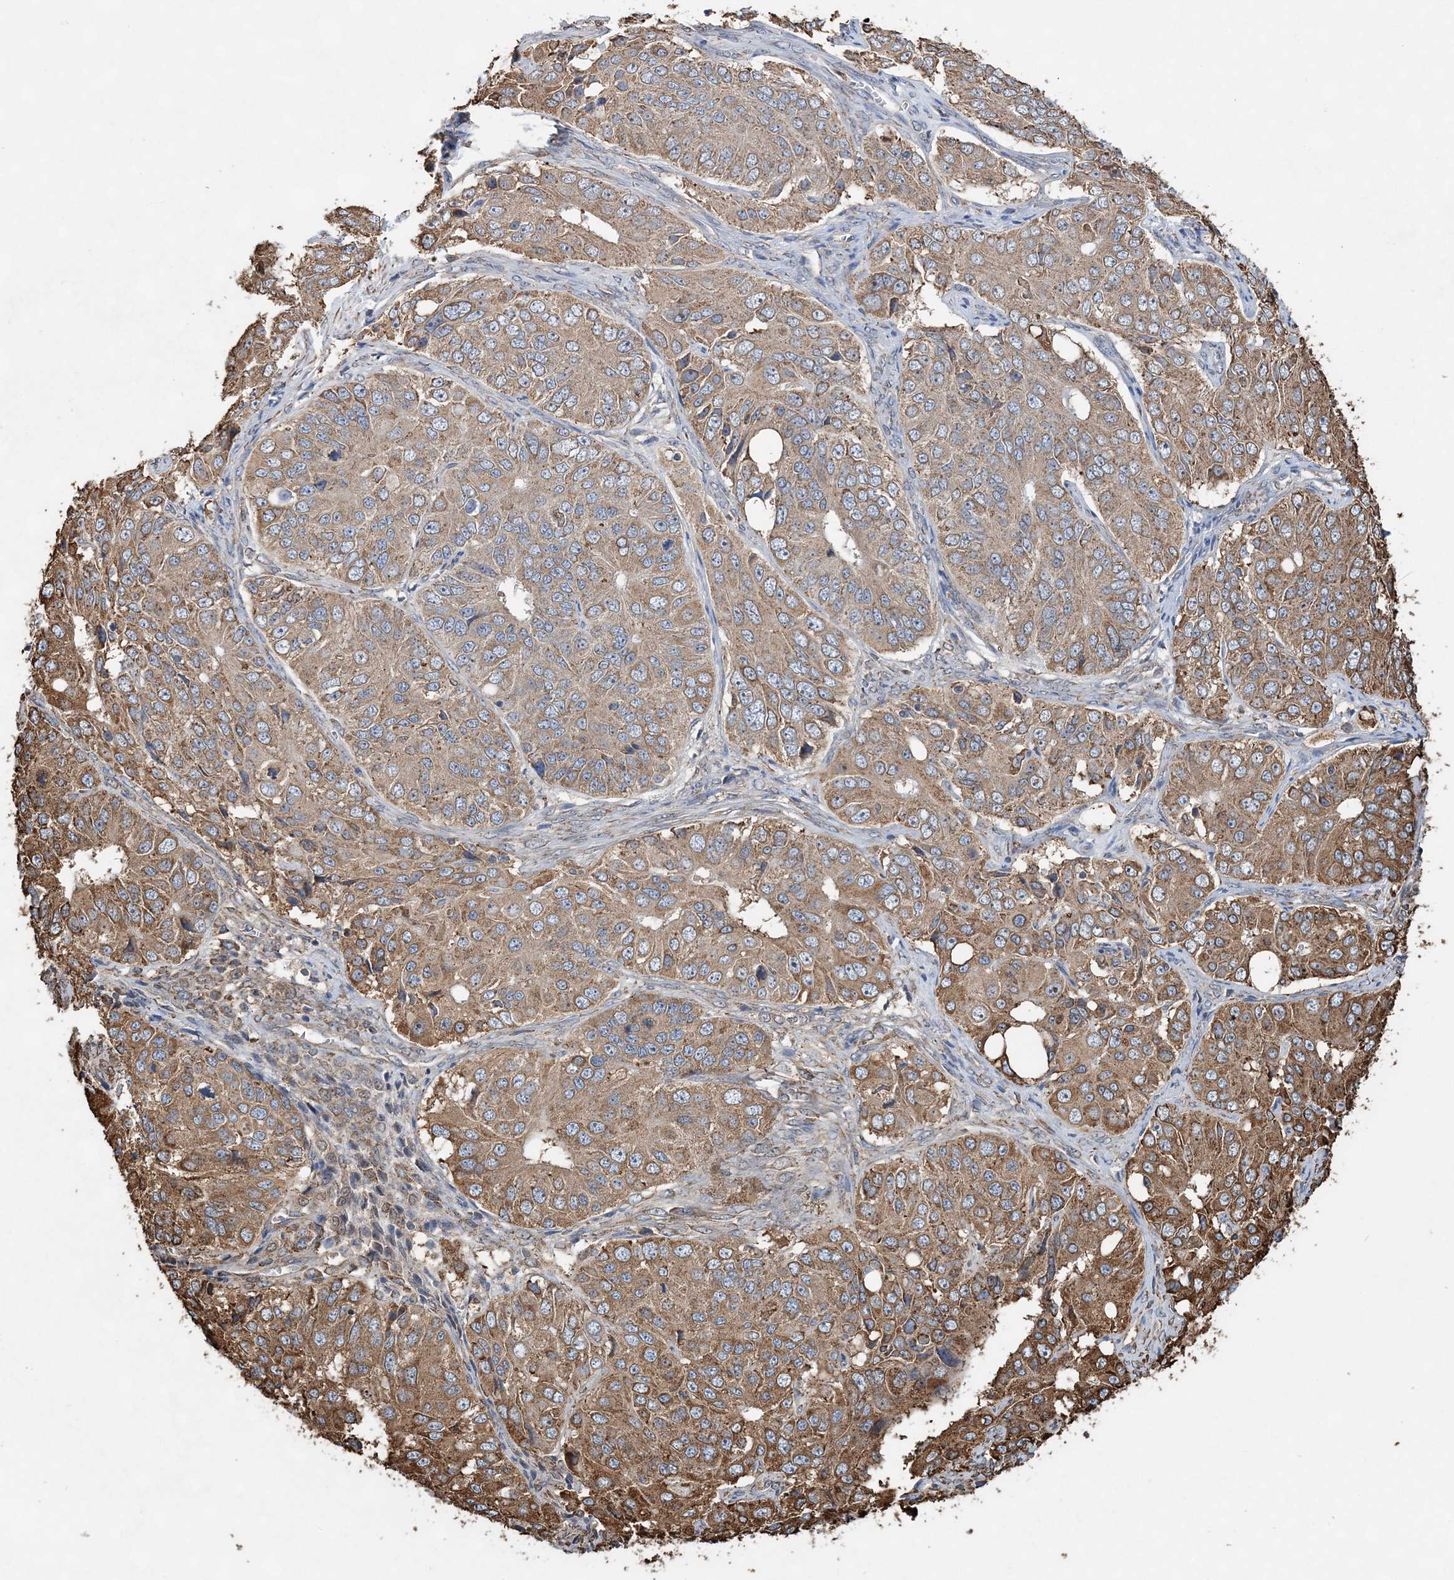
{"staining": {"intensity": "moderate", "quantity": ">75%", "location": "cytoplasmic/membranous"}, "tissue": "ovarian cancer", "cell_type": "Tumor cells", "image_type": "cancer", "snomed": [{"axis": "morphology", "description": "Carcinoma, endometroid"}, {"axis": "topography", "description": "Ovary"}], "caption": "Protein positivity by IHC demonstrates moderate cytoplasmic/membranous positivity in about >75% of tumor cells in endometroid carcinoma (ovarian).", "gene": "WDR12", "patient": {"sex": "female", "age": 51}}